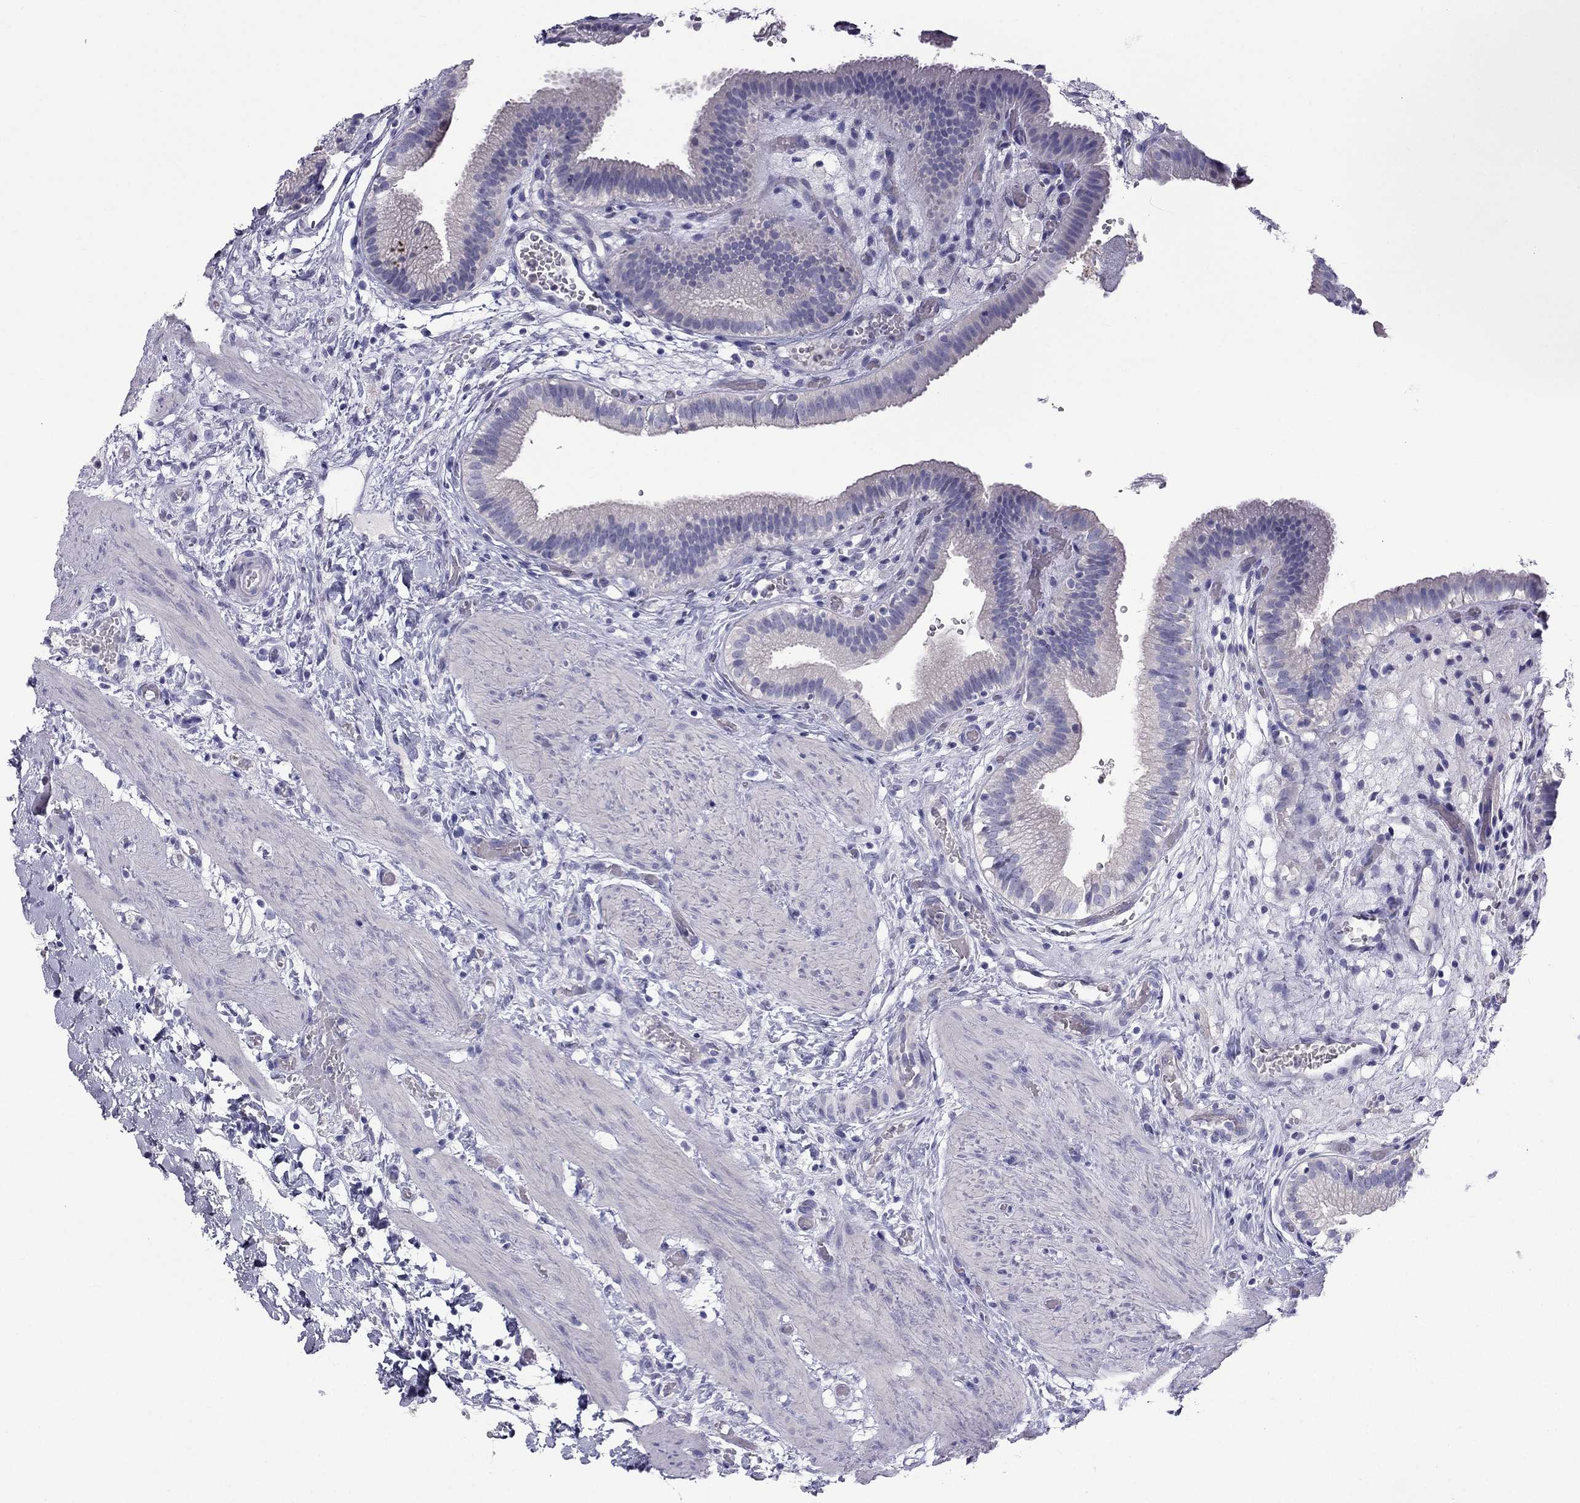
{"staining": {"intensity": "moderate", "quantity": "<25%", "location": "cytoplasmic/membranous"}, "tissue": "gallbladder", "cell_type": "Glandular cells", "image_type": "normal", "snomed": [{"axis": "morphology", "description": "Normal tissue, NOS"}, {"axis": "topography", "description": "Gallbladder"}], "caption": "Moderate cytoplasmic/membranous positivity is identified in about <25% of glandular cells in benign gallbladder.", "gene": "ERC2", "patient": {"sex": "female", "age": 24}}